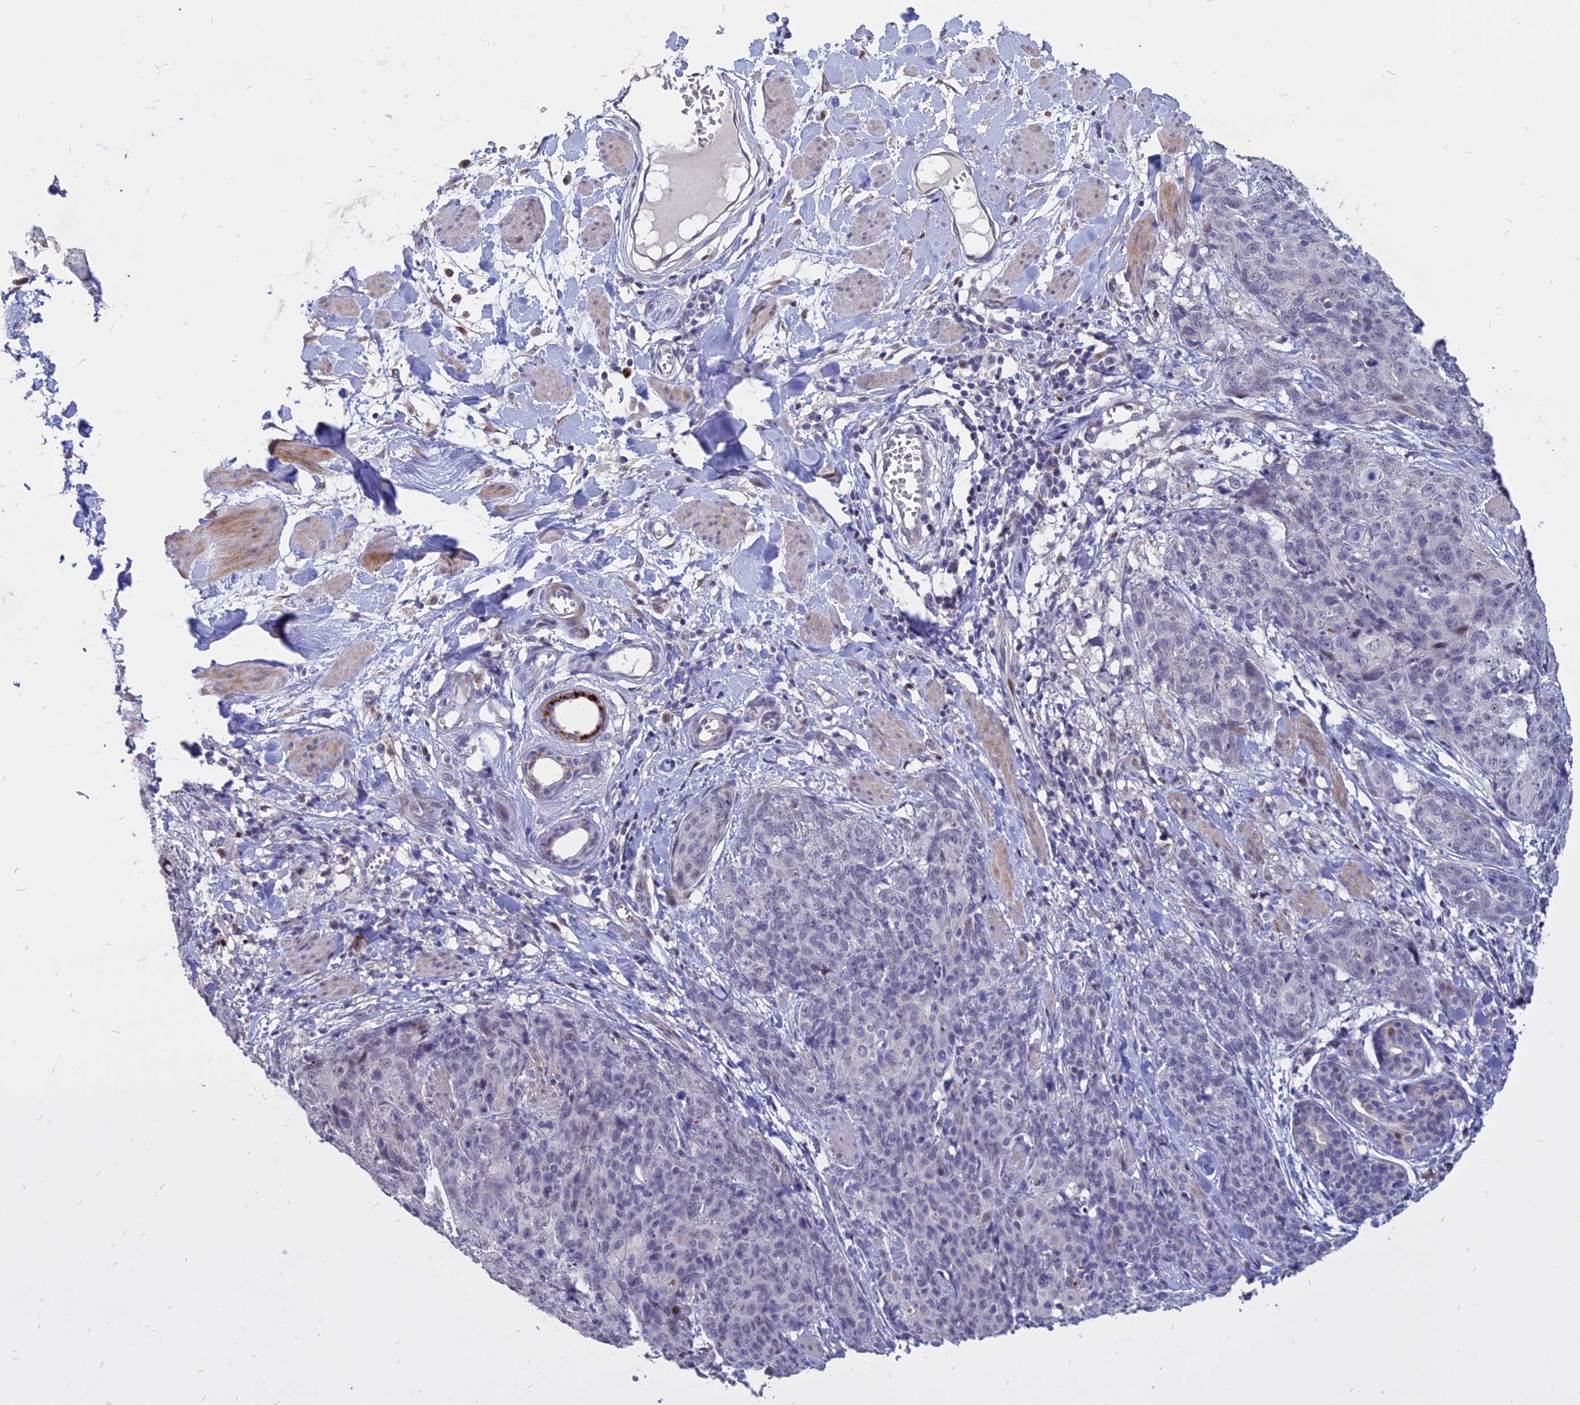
{"staining": {"intensity": "negative", "quantity": "none", "location": "none"}, "tissue": "skin cancer", "cell_type": "Tumor cells", "image_type": "cancer", "snomed": [{"axis": "morphology", "description": "Squamous cell carcinoma, NOS"}, {"axis": "topography", "description": "Skin"}, {"axis": "topography", "description": "Vulva"}], "caption": "This is a micrograph of immunohistochemistry staining of skin squamous cell carcinoma, which shows no expression in tumor cells.", "gene": "TMEM263", "patient": {"sex": "female", "age": 85}}